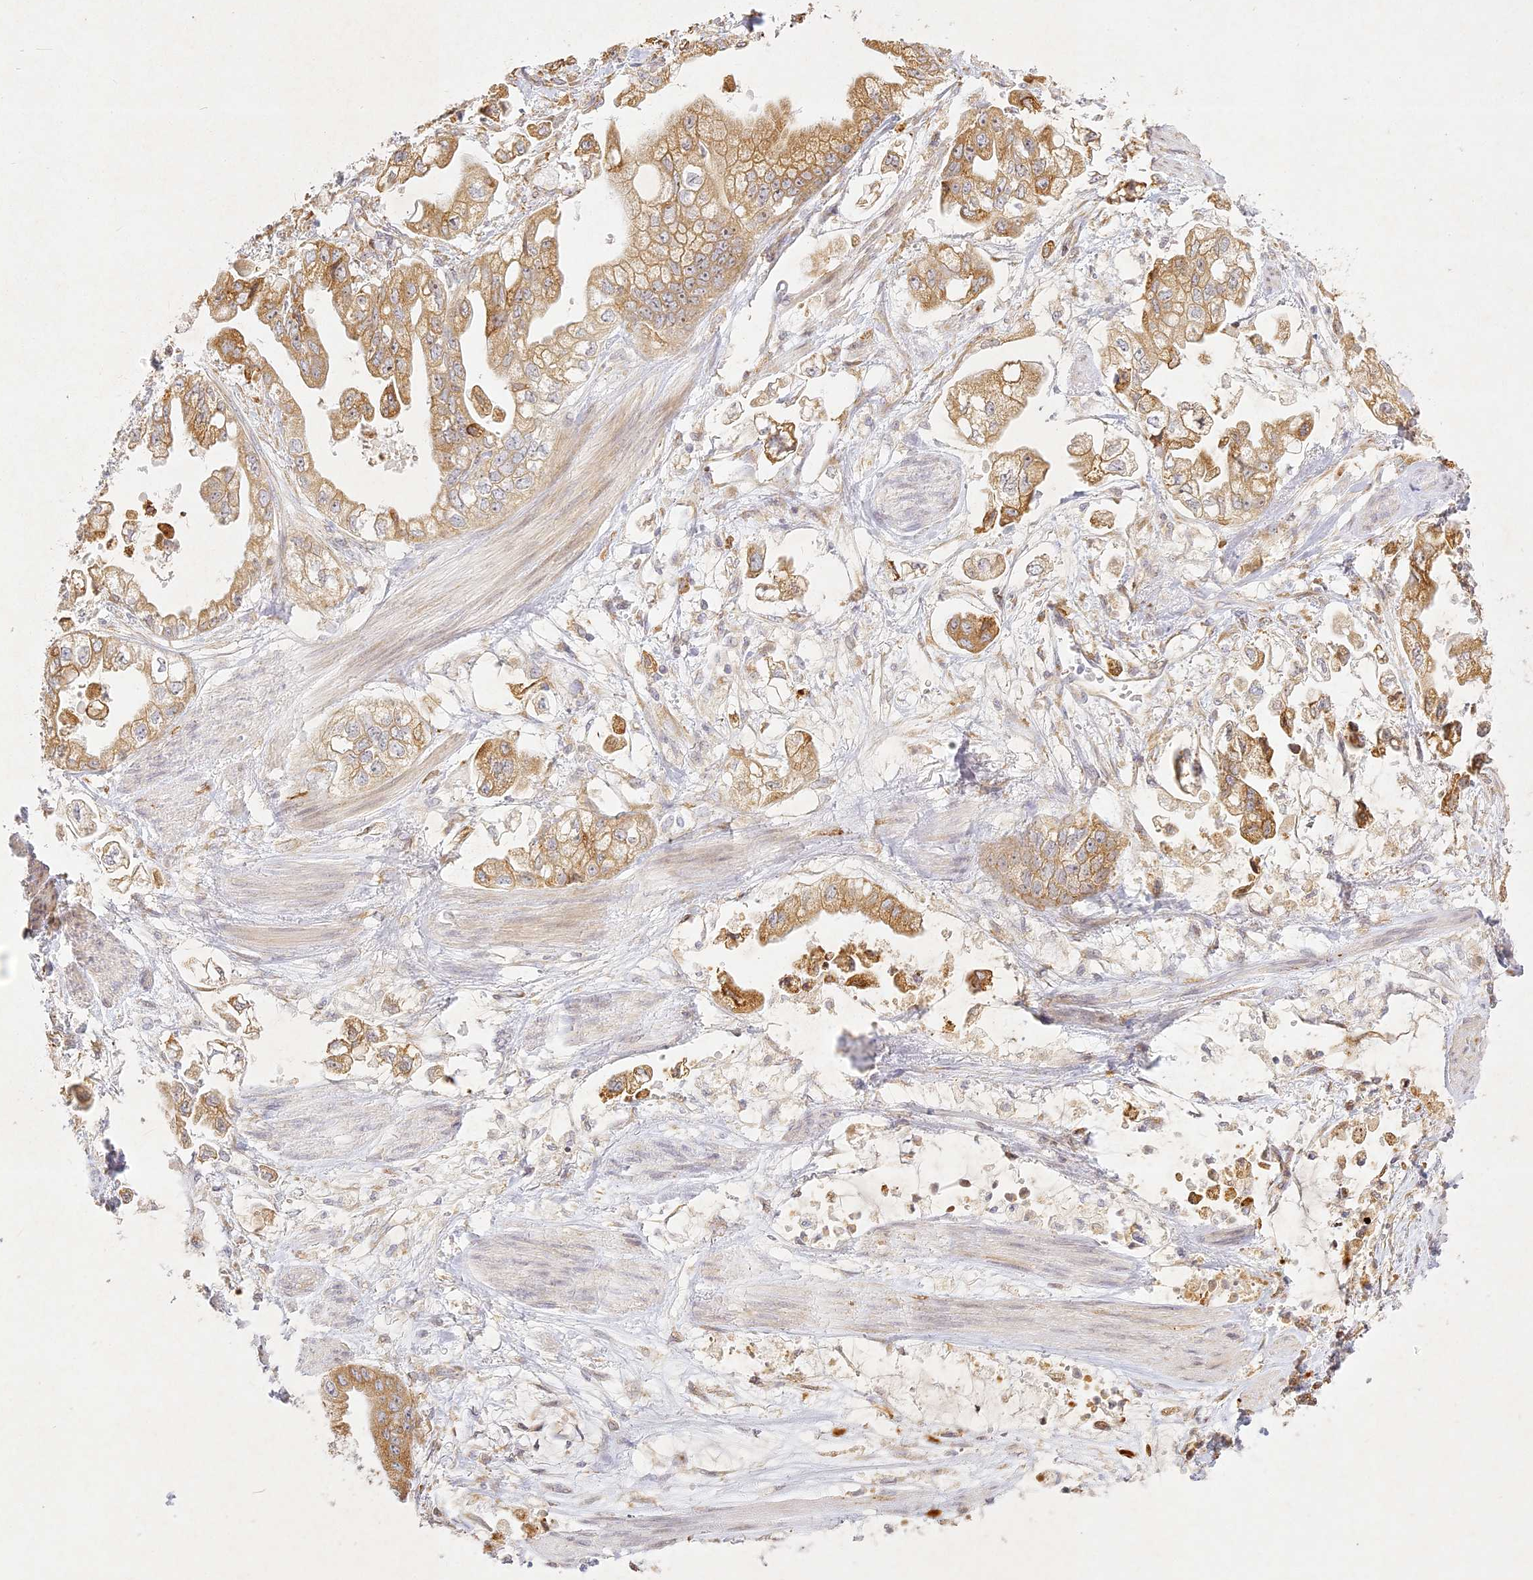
{"staining": {"intensity": "moderate", "quantity": ">75%", "location": "cytoplasmic/membranous,nuclear"}, "tissue": "stomach cancer", "cell_type": "Tumor cells", "image_type": "cancer", "snomed": [{"axis": "morphology", "description": "Adenocarcinoma, NOS"}, {"axis": "topography", "description": "Stomach"}], "caption": "About >75% of tumor cells in human stomach cancer reveal moderate cytoplasmic/membranous and nuclear protein expression as visualized by brown immunohistochemical staining.", "gene": "SLC30A5", "patient": {"sex": "male", "age": 62}}